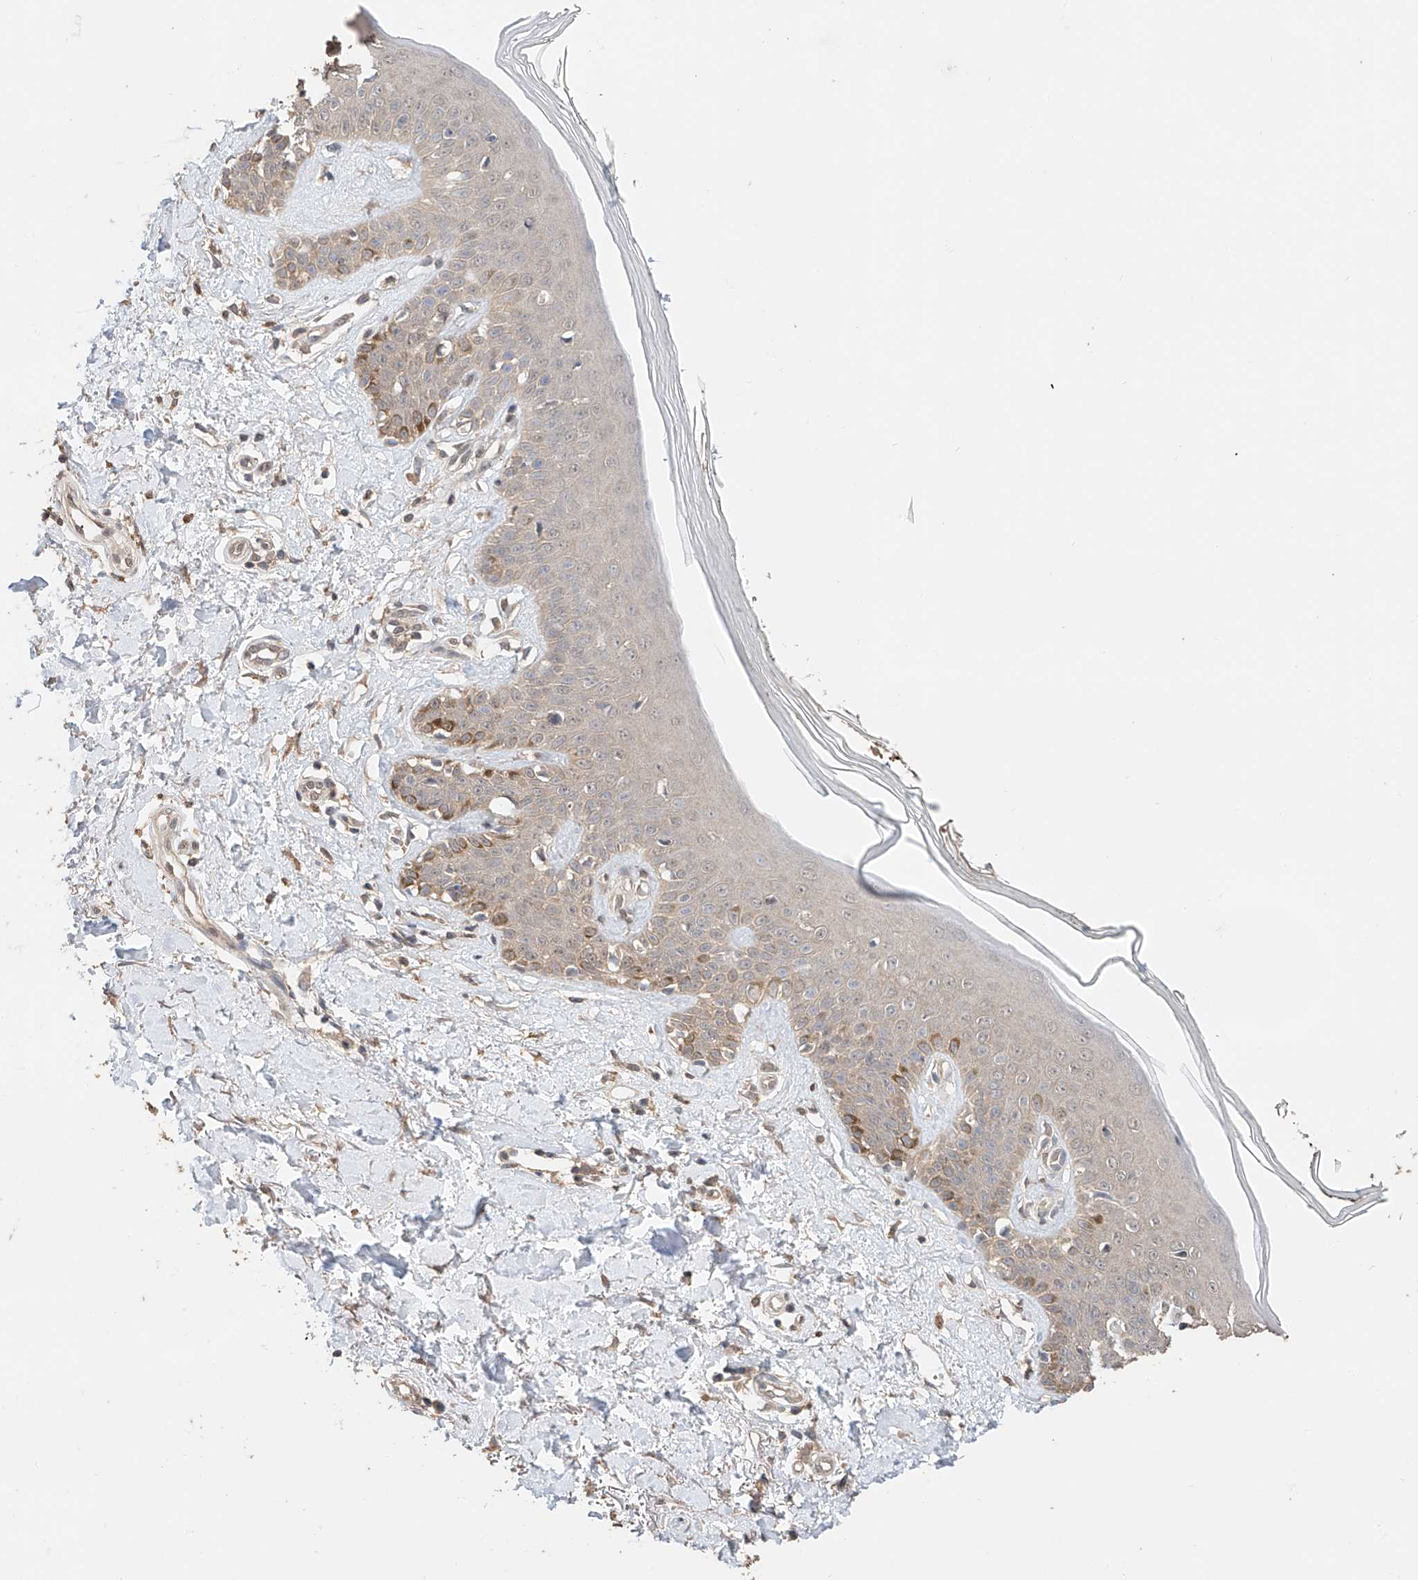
{"staining": {"intensity": "moderate", "quantity": ">75%", "location": "cytoplasmic/membranous"}, "tissue": "skin", "cell_type": "Fibroblasts", "image_type": "normal", "snomed": [{"axis": "morphology", "description": "Normal tissue, NOS"}, {"axis": "topography", "description": "Skin"}], "caption": "This is an image of immunohistochemistry (IHC) staining of unremarkable skin, which shows moderate staining in the cytoplasmic/membranous of fibroblasts.", "gene": "ZFHX2", "patient": {"sex": "female", "age": 64}}